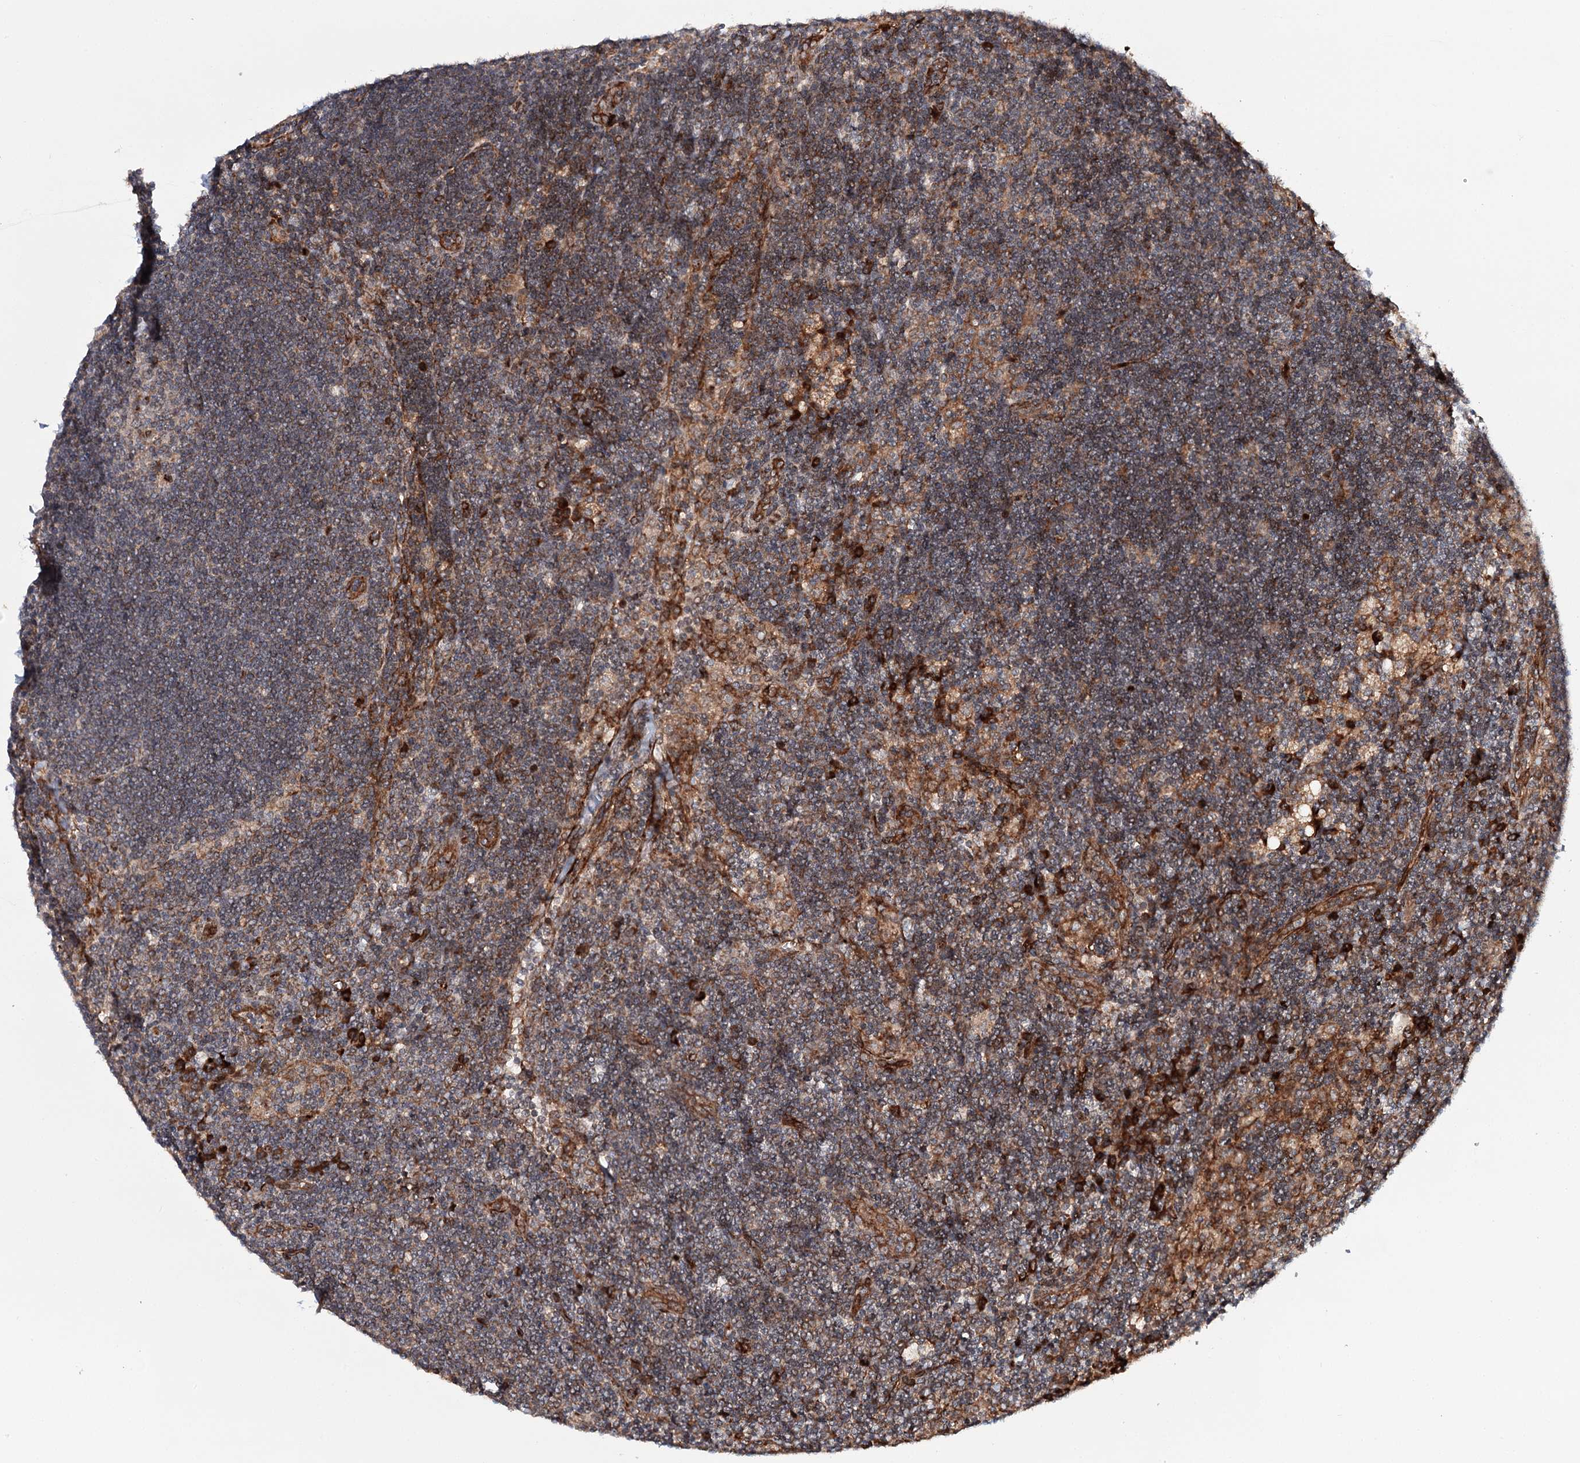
{"staining": {"intensity": "moderate", "quantity": "25%-75%", "location": "cytoplasmic/membranous"}, "tissue": "lymph node", "cell_type": "Germinal center cells", "image_type": "normal", "snomed": [{"axis": "morphology", "description": "Normal tissue, NOS"}, {"axis": "topography", "description": "Lymph node"}], "caption": "Immunohistochemistry of benign lymph node demonstrates medium levels of moderate cytoplasmic/membranous expression in approximately 25%-75% of germinal center cells. The protein of interest is shown in brown color, while the nuclei are stained blue.", "gene": "MKNK1", "patient": {"sex": "male", "age": 24}}